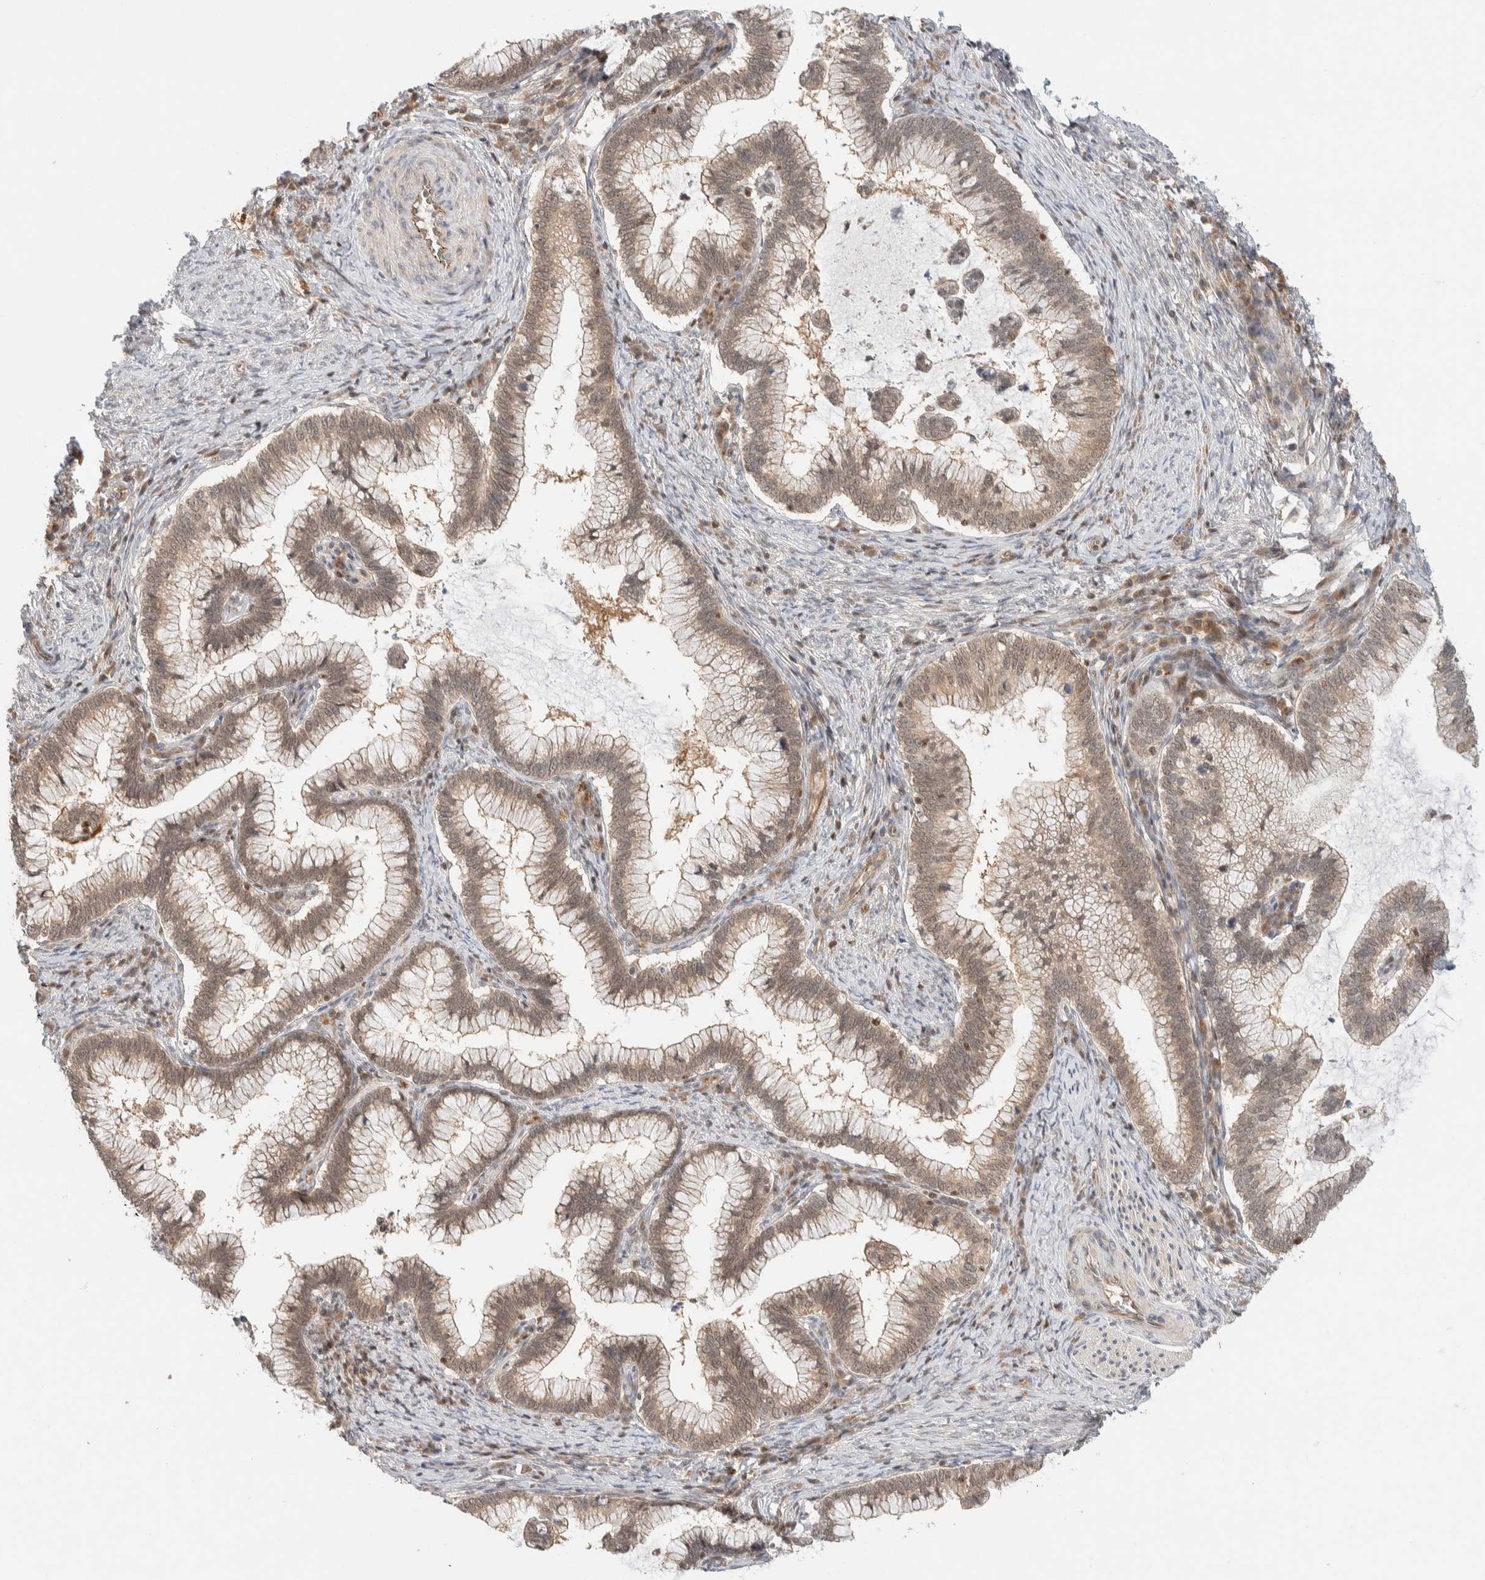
{"staining": {"intensity": "weak", "quantity": ">75%", "location": "cytoplasmic/membranous,nuclear"}, "tissue": "cervical cancer", "cell_type": "Tumor cells", "image_type": "cancer", "snomed": [{"axis": "morphology", "description": "Adenocarcinoma, NOS"}, {"axis": "topography", "description": "Cervix"}], "caption": "Immunohistochemical staining of adenocarcinoma (cervical) shows low levels of weak cytoplasmic/membranous and nuclear protein expression in about >75% of tumor cells.", "gene": "C8orf76", "patient": {"sex": "female", "age": 36}}